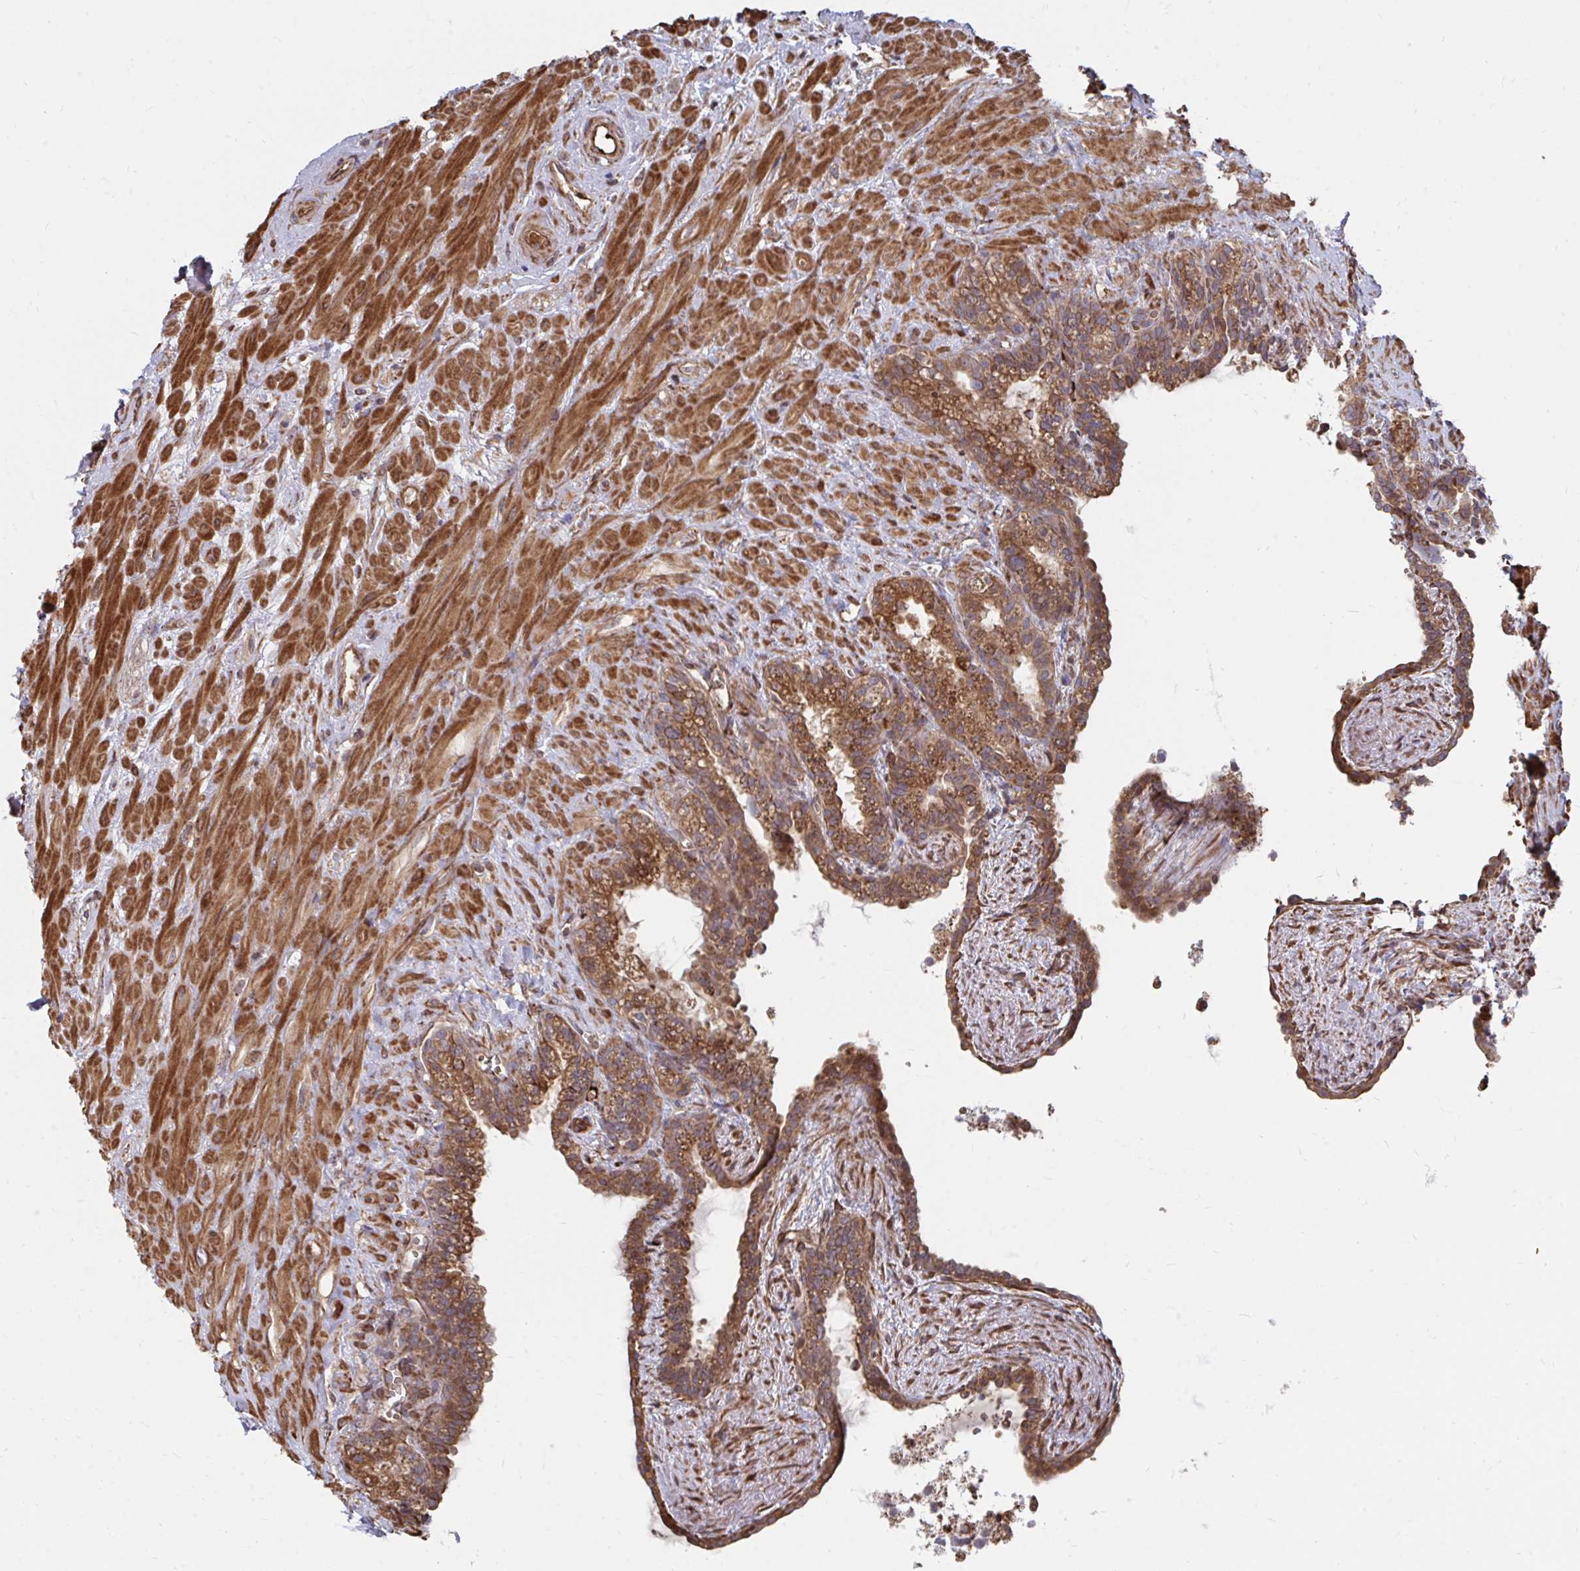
{"staining": {"intensity": "moderate", "quantity": ">75%", "location": "cytoplasmic/membranous"}, "tissue": "seminal vesicle", "cell_type": "Glandular cells", "image_type": "normal", "snomed": [{"axis": "morphology", "description": "Normal tissue, NOS"}, {"axis": "topography", "description": "Seminal veicle"}], "caption": "Glandular cells show medium levels of moderate cytoplasmic/membranous staining in approximately >75% of cells in benign human seminal vesicle.", "gene": "FAM89A", "patient": {"sex": "male", "age": 76}}